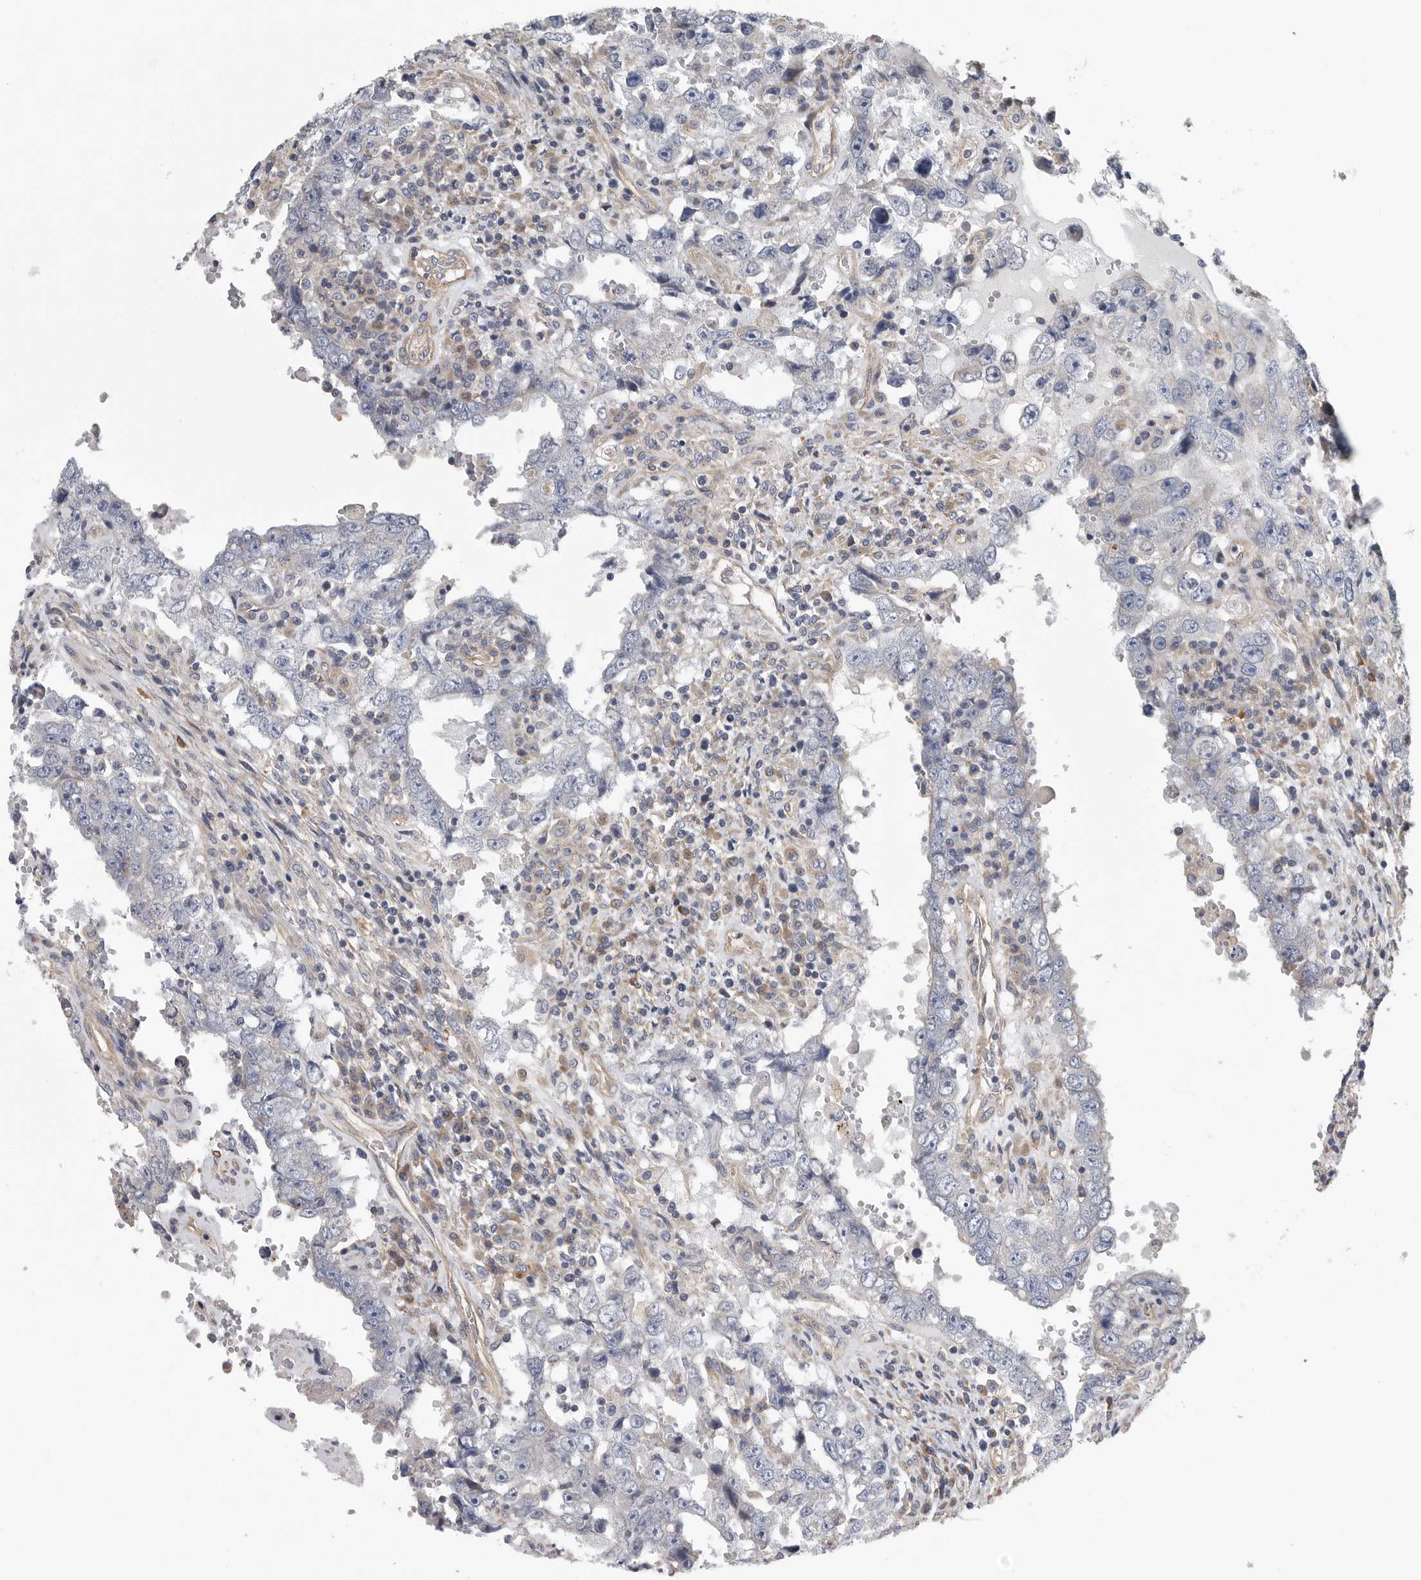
{"staining": {"intensity": "negative", "quantity": "none", "location": "none"}, "tissue": "testis cancer", "cell_type": "Tumor cells", "image_type": "cancer", "snomed": [{"axis": "morphology", "description": "Carcinoma, Embryonal, NOS"}, {"axis": "topography", "description": "Testis"}], "caption": "IHC histopathology image of human testis embryonal carcinoma stained for a protein (brown), which demonstrates no positivity in tumor cells.", "gene": "OXR1", "patient": {"sex": "male", "age": 26}}